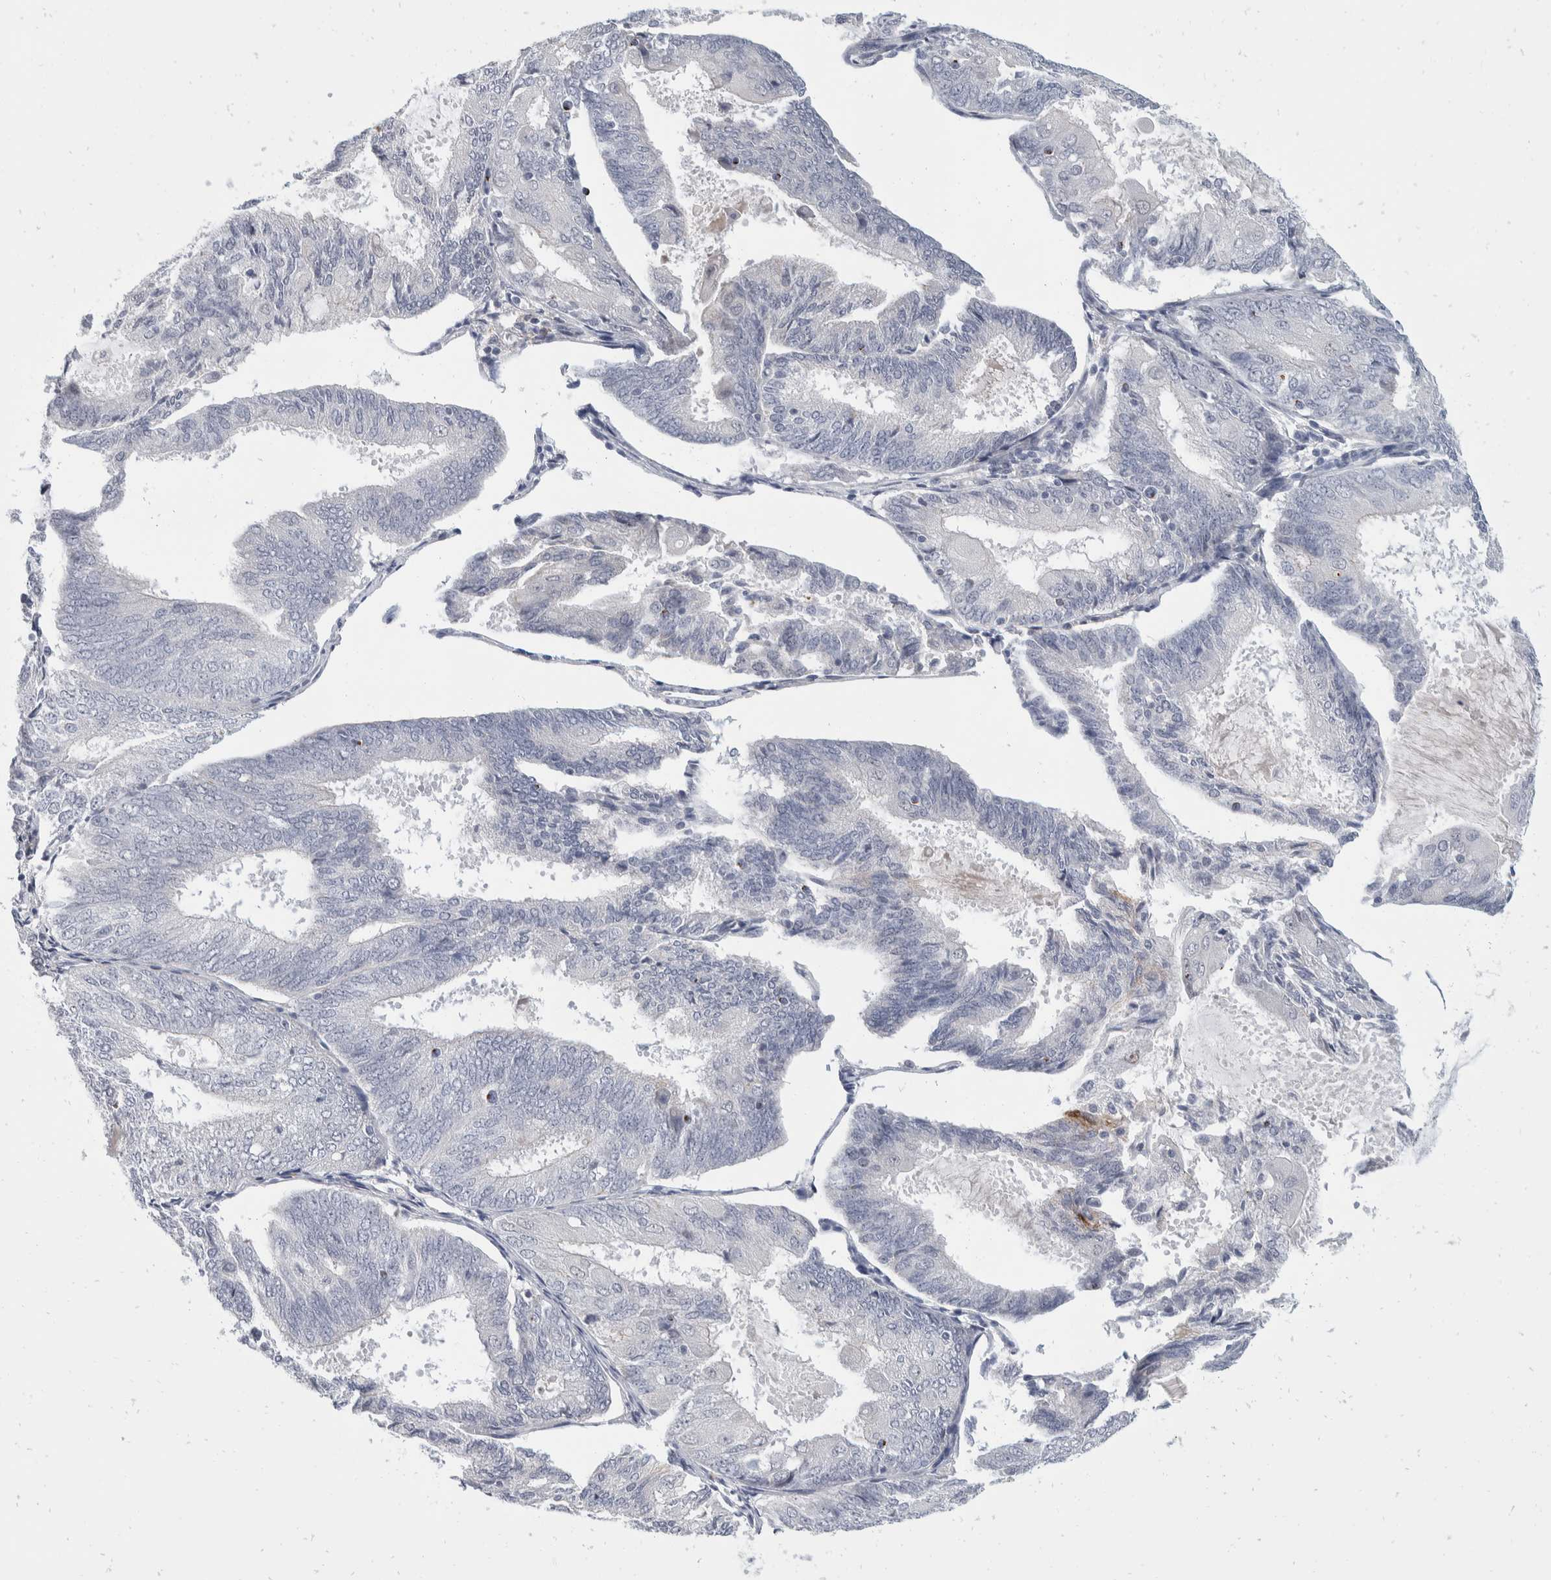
{"staining": {"intensity": "negative", "quantity": "none", "location": "none"}, "tissue": "endometrial cancer", "cell_type": "Tumor cells", "image_type": "cancer", "snomed": [{"axis": "morphology", "description": "Adenocarcinoma, NOS"}, {"axis": "topography", "description": "Endometrium"}], "caption": "This histopathology image is of adenocarcinoma (endometrial) stained with immunohistochemistry to label a protein in brown with the nuclei are counter-stained blue. There is no positivity in tumor cells.", "gene": "CATSPERD", "patient": {"sex": "female", "age": 81}}